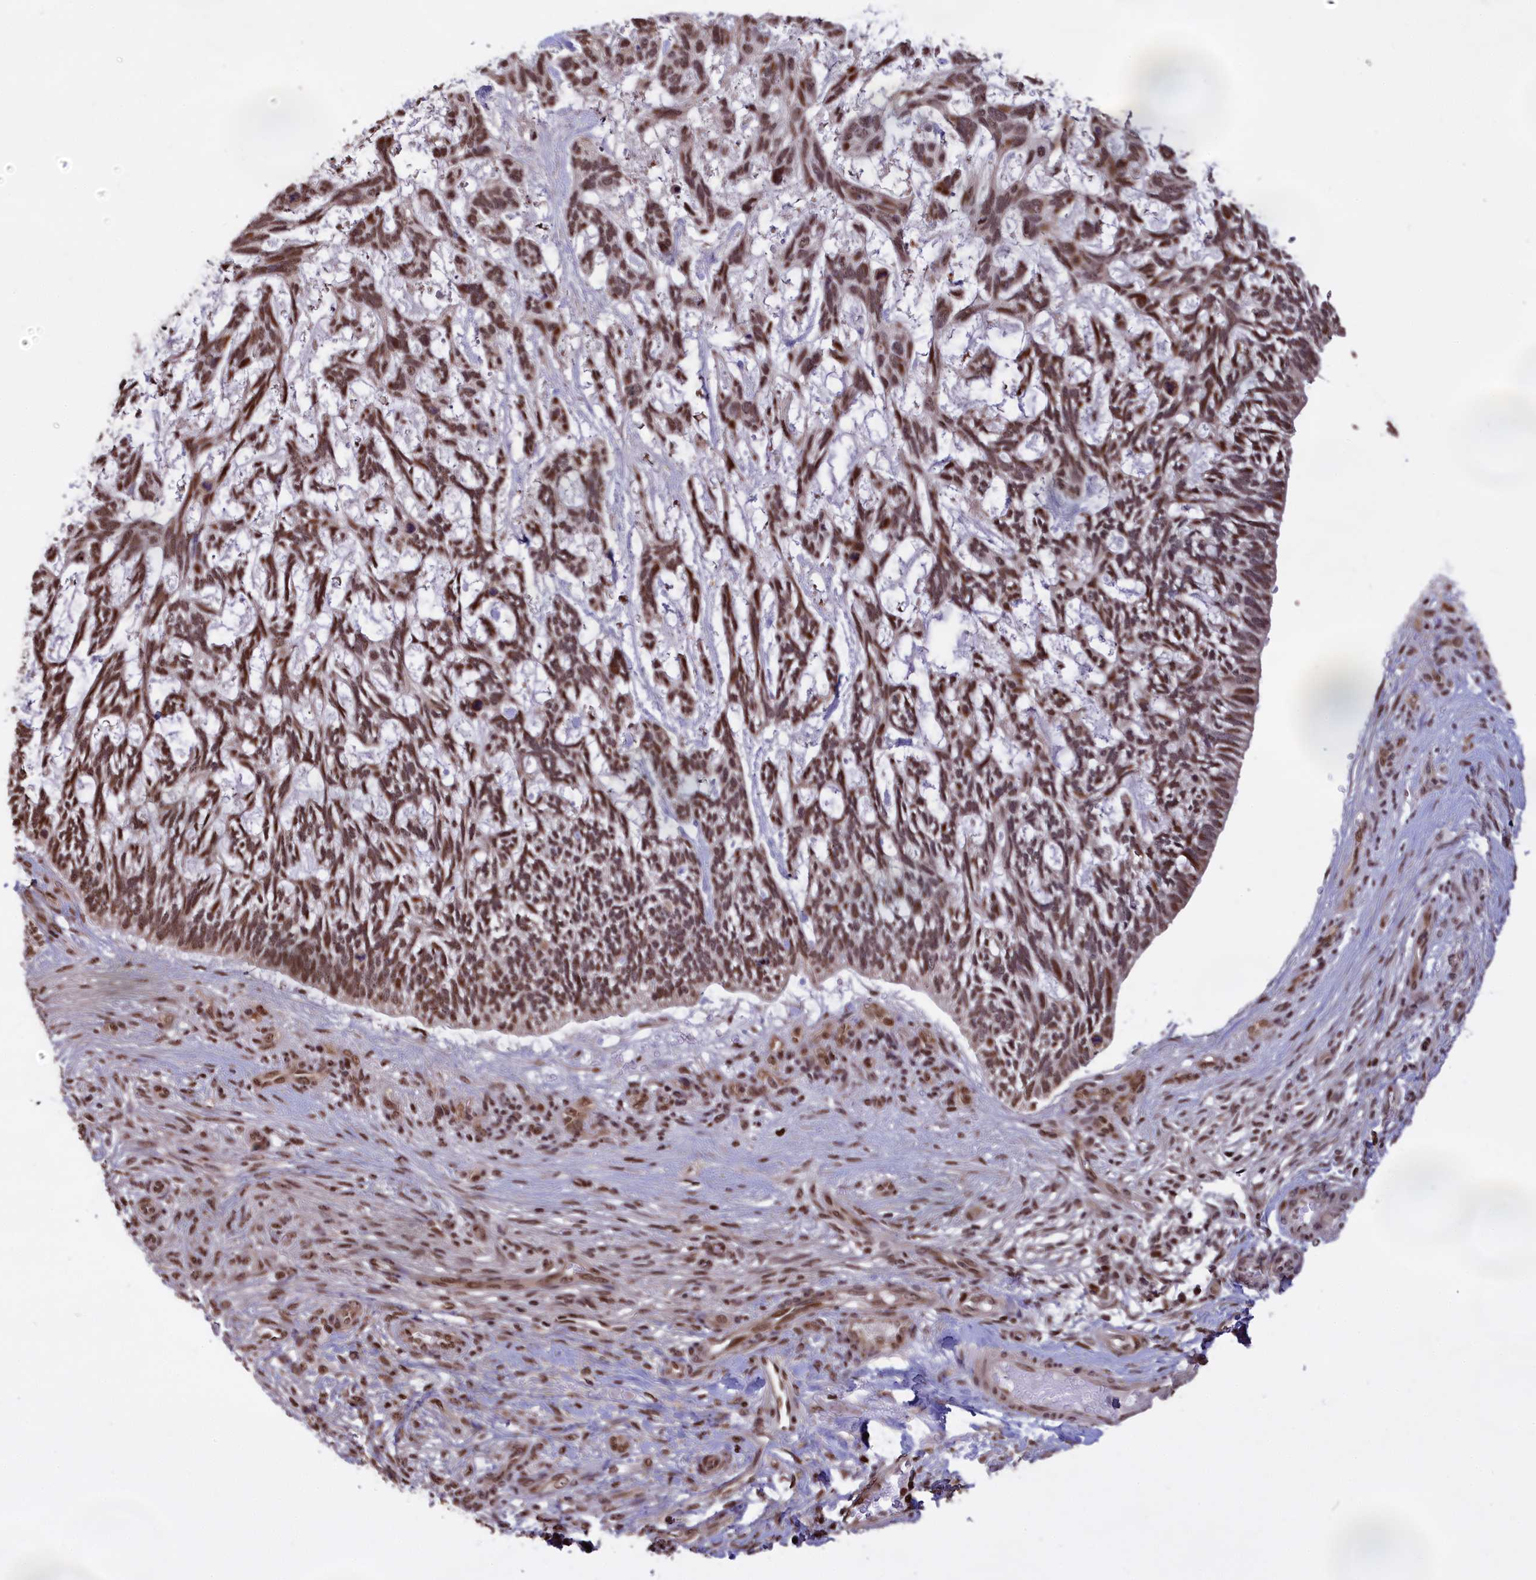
{"staining": {"intensity": "weak", "quantity": ">75%", "location": "nuclear"}, "tissue": "skin cancer", "cell_type": "Tumor cells", "image_type": "cancer", "snomed": [{"axis": "morphology", "description": "Basal cell carcinoma"}, {"axis": "topography", "description": "Skin"}], "caption": "A high-resolution image shows IHC staining of basal cell carcinoma (skin), which displays weak nuclear positivity in about >75% of tumor cells.", "gene": "RELB", "patient": {"sex": "male", "age": 88}}